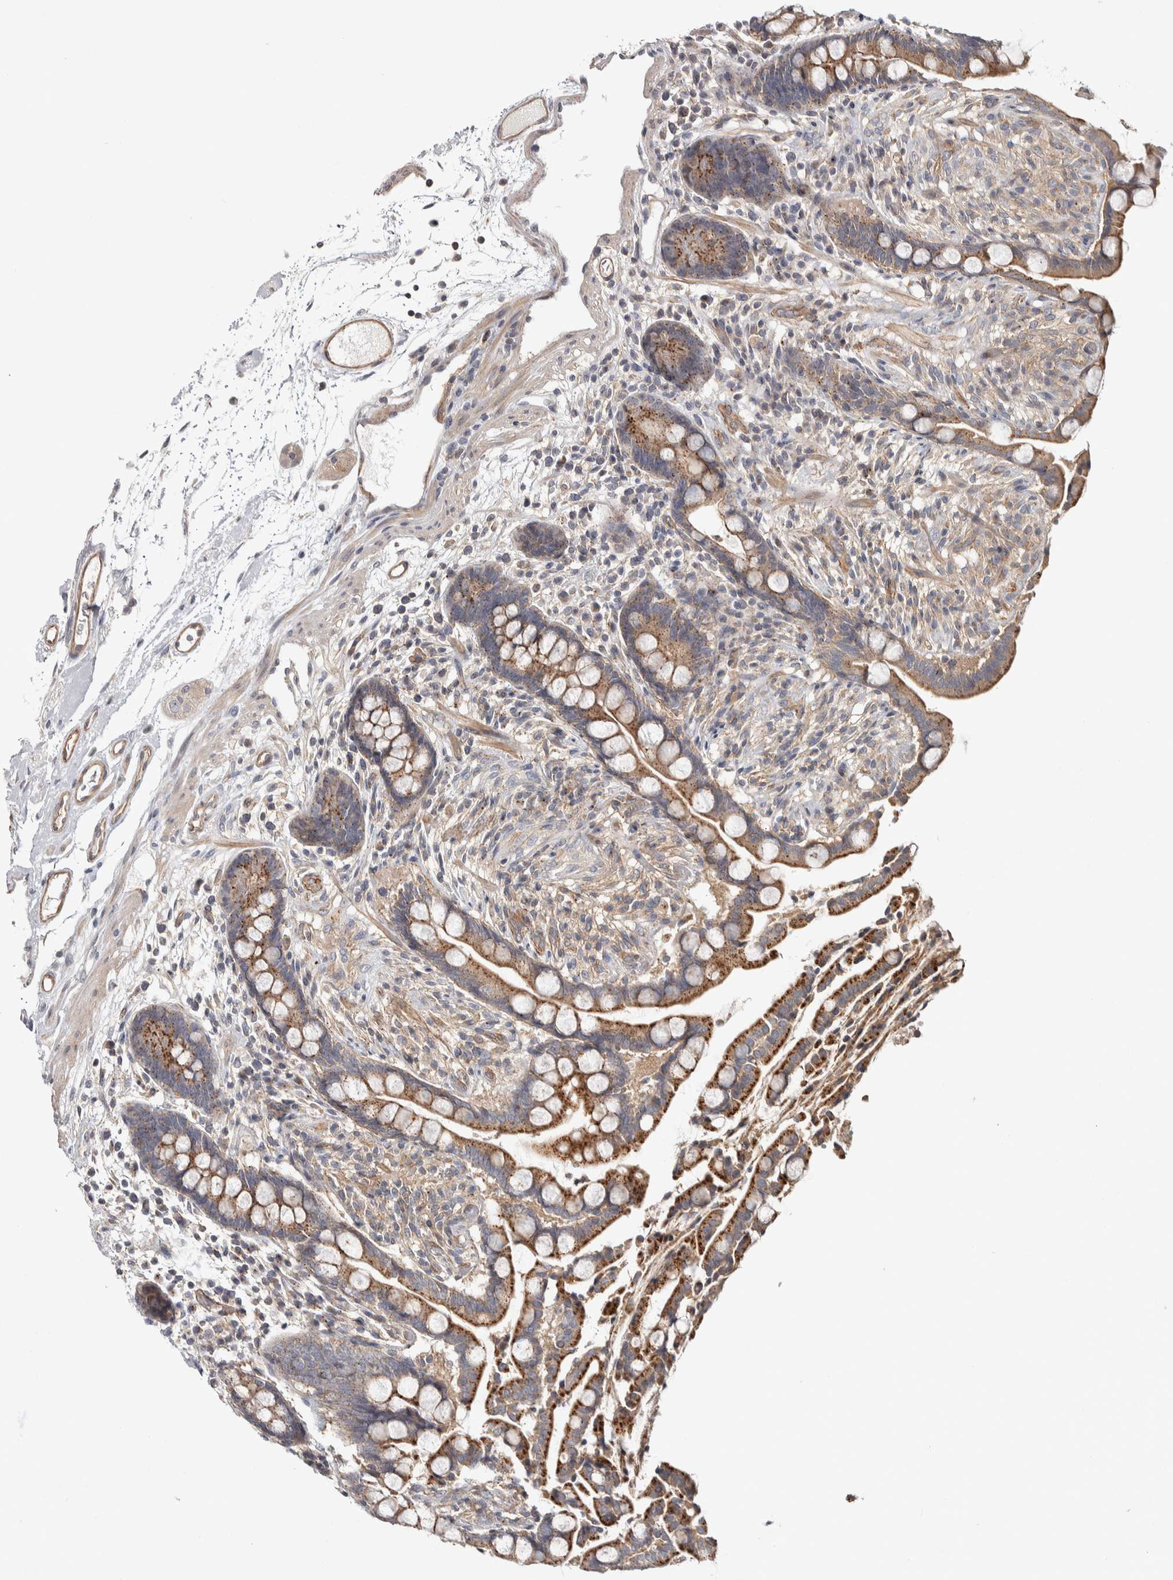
{"staining": {"intensity": "moderate", "quantity": ">75%", "location": "cytoplasmic/membranous"}, "tissue": "colon", "cell_type": "Endothelial cells", "image_type": "normal", "snomed": [{"axis": "morphology", "description": "Normal tissue, NOS"}, {"axis": "topography", "description": "Colon"}], "caption": "Immunohistochemistry (IHC) photomicrograph of normal colon: human colon stained using immunohistochemistry exhibits medium levels of moderate protein expression localized specifically in the cytoplasmic/membranous of endothelial cells, appearing as a cytoplasmic/membranous brown color.", "gene": "CHMP4C", "patient": {"sex": "male", "age": 73}}